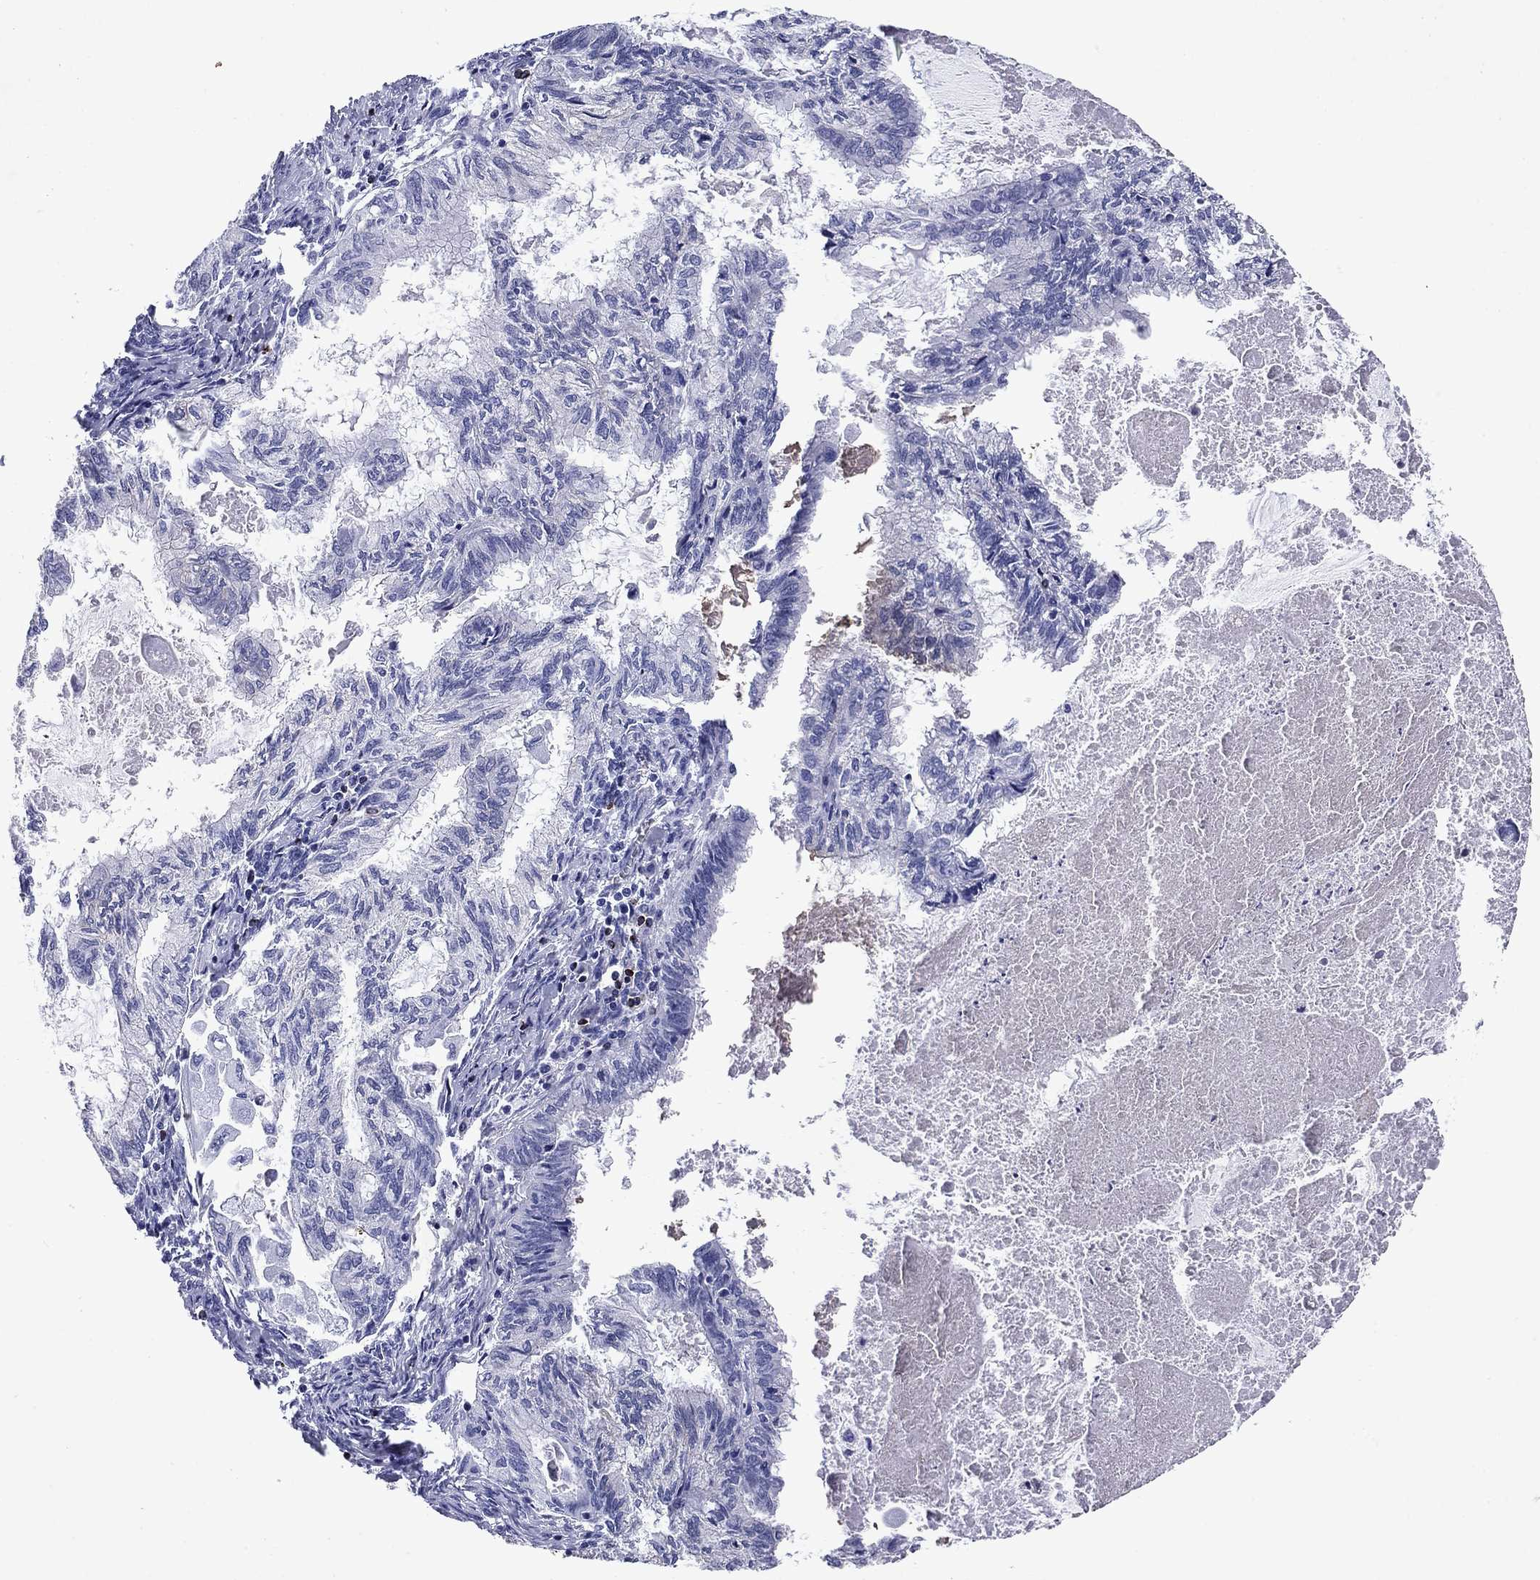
{"staining": {"intensity": "negative", "quantity": "none", "location": "none"}, "tissue": "endometrial cancer", "cell_type": "Tumor cells", "image_type": "cancer", "snomed": [{"axis": "morphology", "description": "Adenocarcinoma, NOS"}, {"axis": "topography", "description": "Endometrium"}], "caption": "The photomicrograph displays no staining of tumor cells in endometrial cancer.", "gene": "GZMK", "patient": {"sex": "female", "age": 86}}